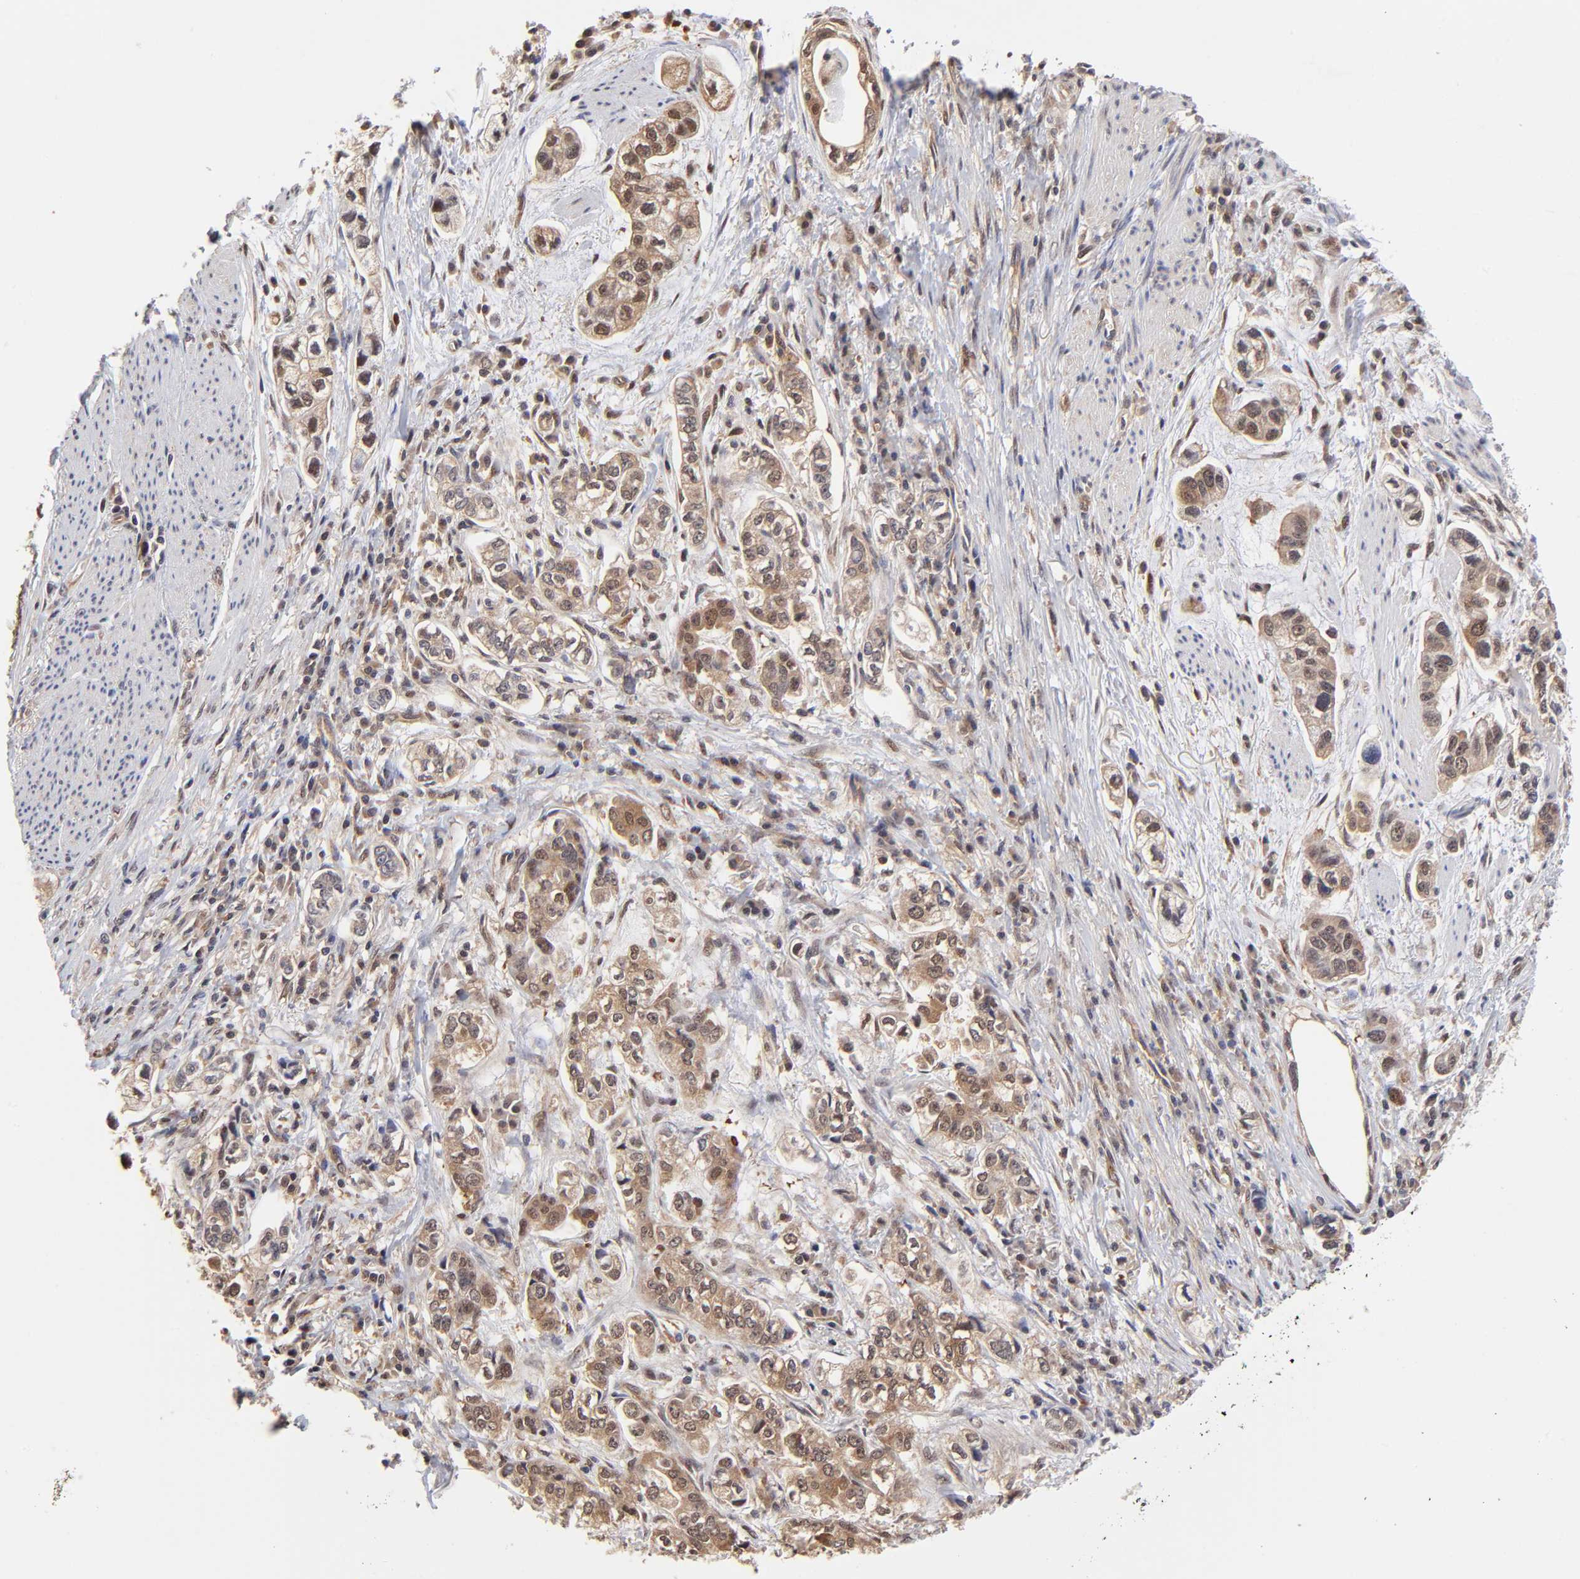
{"staining": {"intensity": "moderate", "quantity": ">75%", "location": "cytoplasmic/membranous"}, "tissue": "stomach cancer", "cell_type": "Tumor cells", "image_type": "cancer", "snomed": [{"axis": "morphology", "description": "Adenocarcinoma, NOS"}, {"axis": "topography", "description": "Stomach, lower"}], "caption": "Immunohistochemistry (DAB (3,3'-diaminobenzidine)) staining of adenocarcinoma (stomach) shows moderate cytoplasmic/membranous protein staining in approximately >75% of tumor cells.", "gene": "PSMC4", "patient": {"sex": "female", "age": 93}}